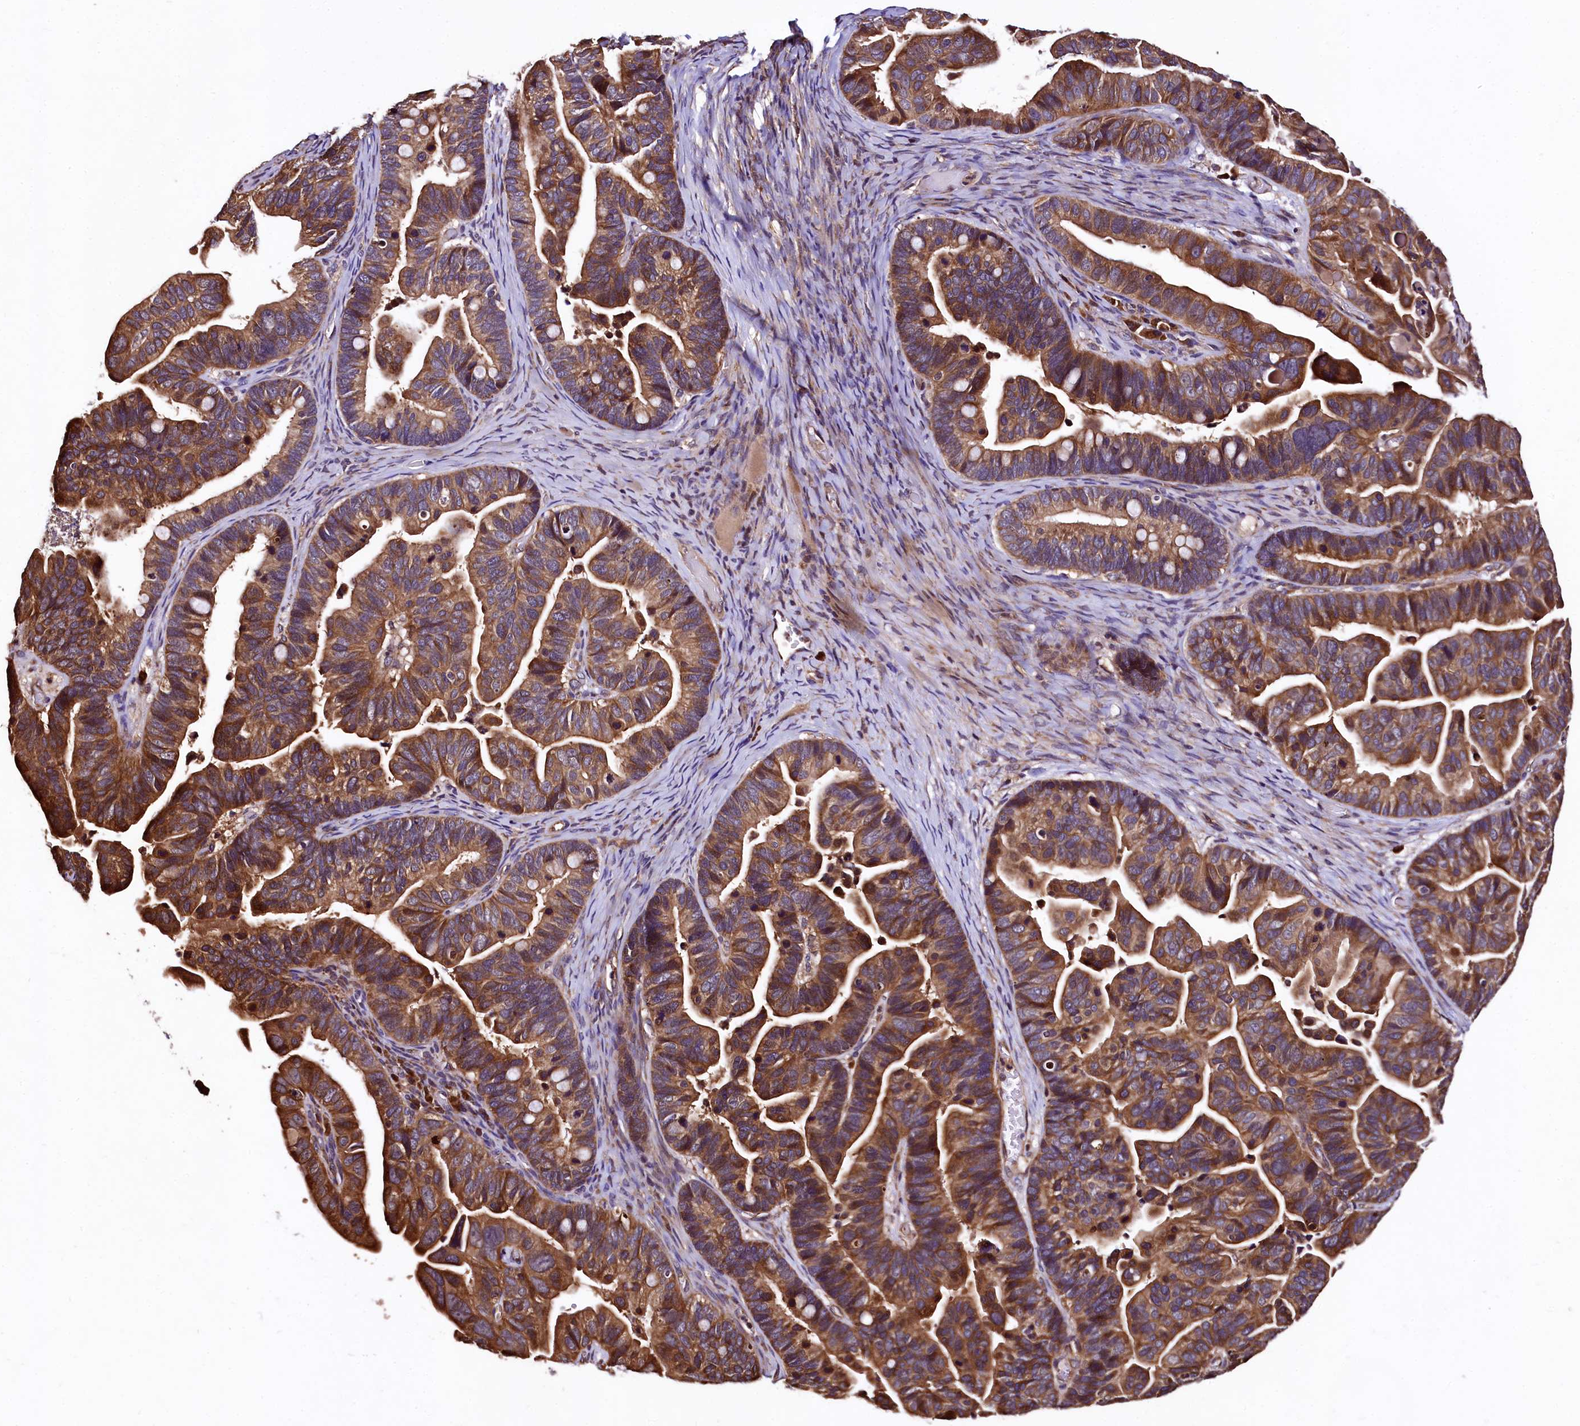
{"staining": {"intensity": "moderate", "quantity": ">75%", "location": "cytoplasmic/membranous"}, "tissue": "ovarian cancer", "cell_type": "Tumor cells", "image_type": "cancer", "snomed": [{"axis": "morphology", "description": "Cystadenocarcinoma, serous, NOS"}, {"axis": "topography", "description": "Ovary"}], "caption": "A photomicrograph of human ovarian cancer (serous cystadenocarcinoma) stained for a protein exhibits moderate cytoplasmic/membranous brown staining in tumor cells.", "gene": "LRSAM1", "patient": {"sex": "female", "age": 56}}